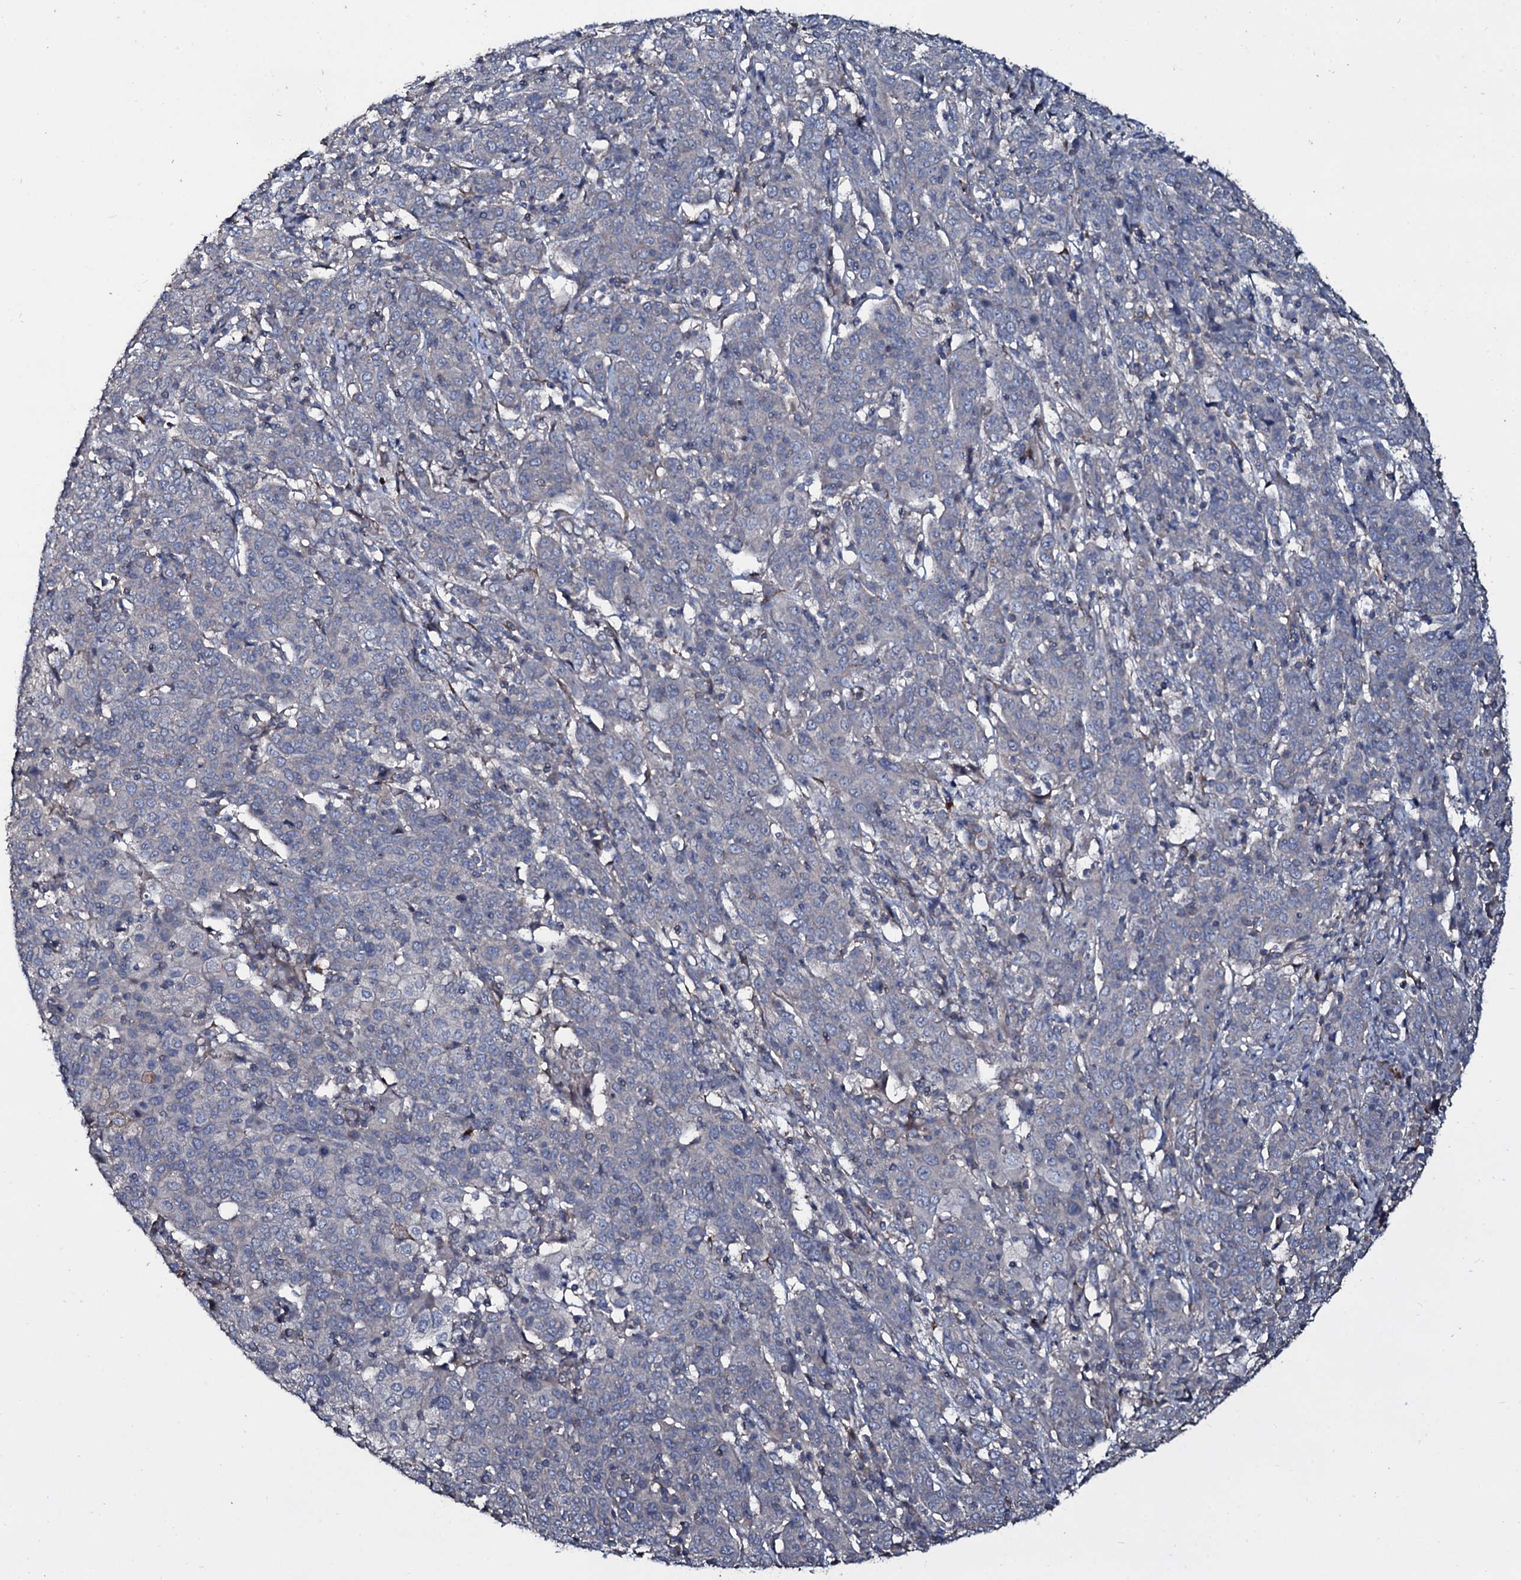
{"staining": {"intensity": "negative", "quantity": "none", "location": "none"}, "tissue": "cervical cancer", "cell_type": "Tumor cells", "image_type": "cancer", "snomed": [{"axis": "morphology", "description": "Squamous cell carcinoma, NOS"}, {"axis": "topography", "description": "Cervix"}], "caption": "A photomicrograph of cervical cancer (squamous cell carcinoma) stained for a protein displays no brown staining in tumor cells.", "gene": "WIPF3", "patient": {"sex": "female", "age": 67}}